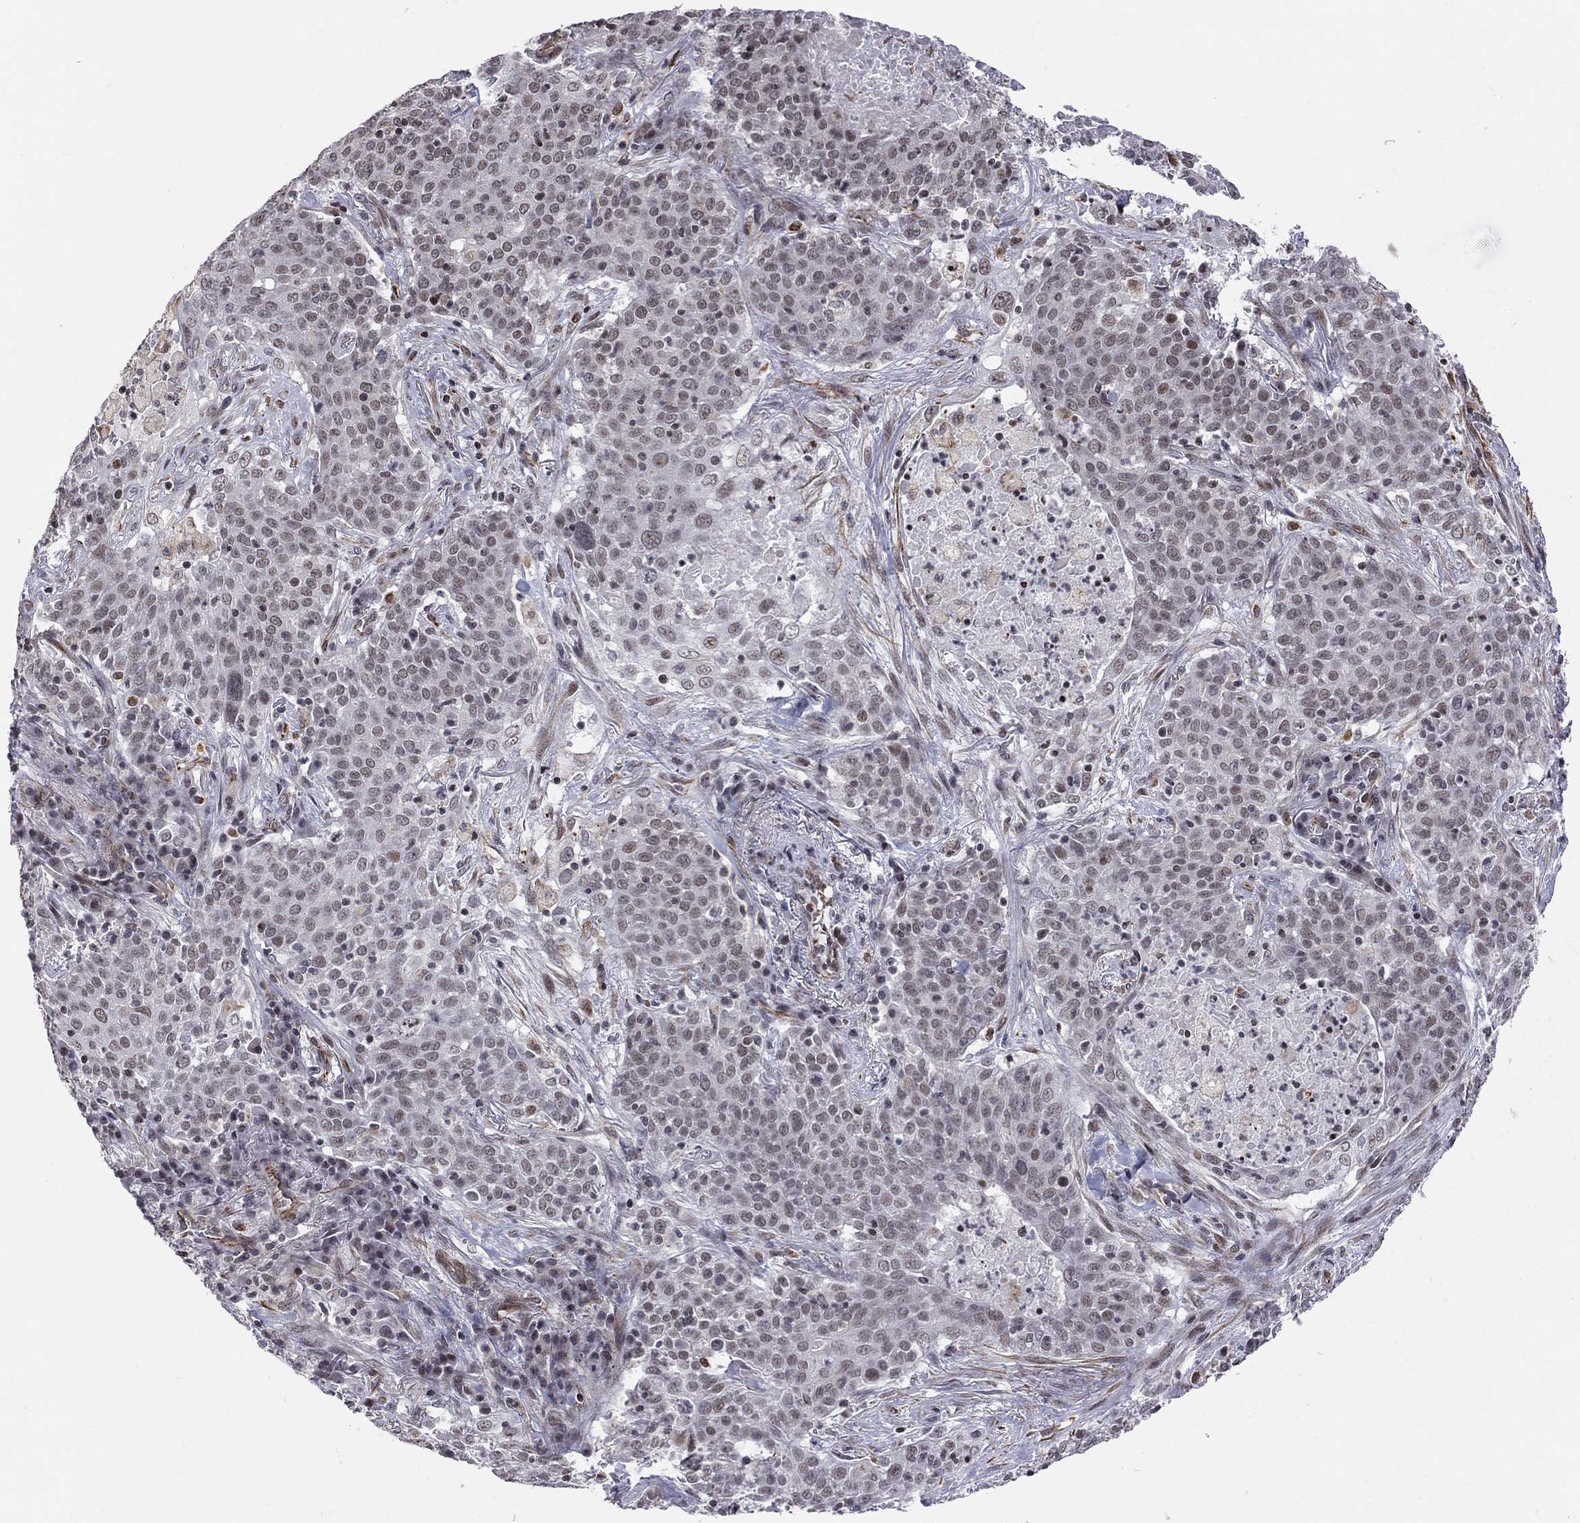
{"staining": {"intensity": "weak", "quantity": "<25%", "location": "nuclear"}, "tissue": "lung cancer", "cell_type": "Tumor cells", "image_type": "cancer", "snomed": [{"axis": "morphology", "description": "Squamous cell carcinoma, NOS"}, {"axis": "topography", "description": "Lung"}], "caption": "Tumor cells show no significant protein positivity in lung squamous cell carcinoma.", "gene": "MTNR1B", "patient": {"sex": "male", "age": 82}}